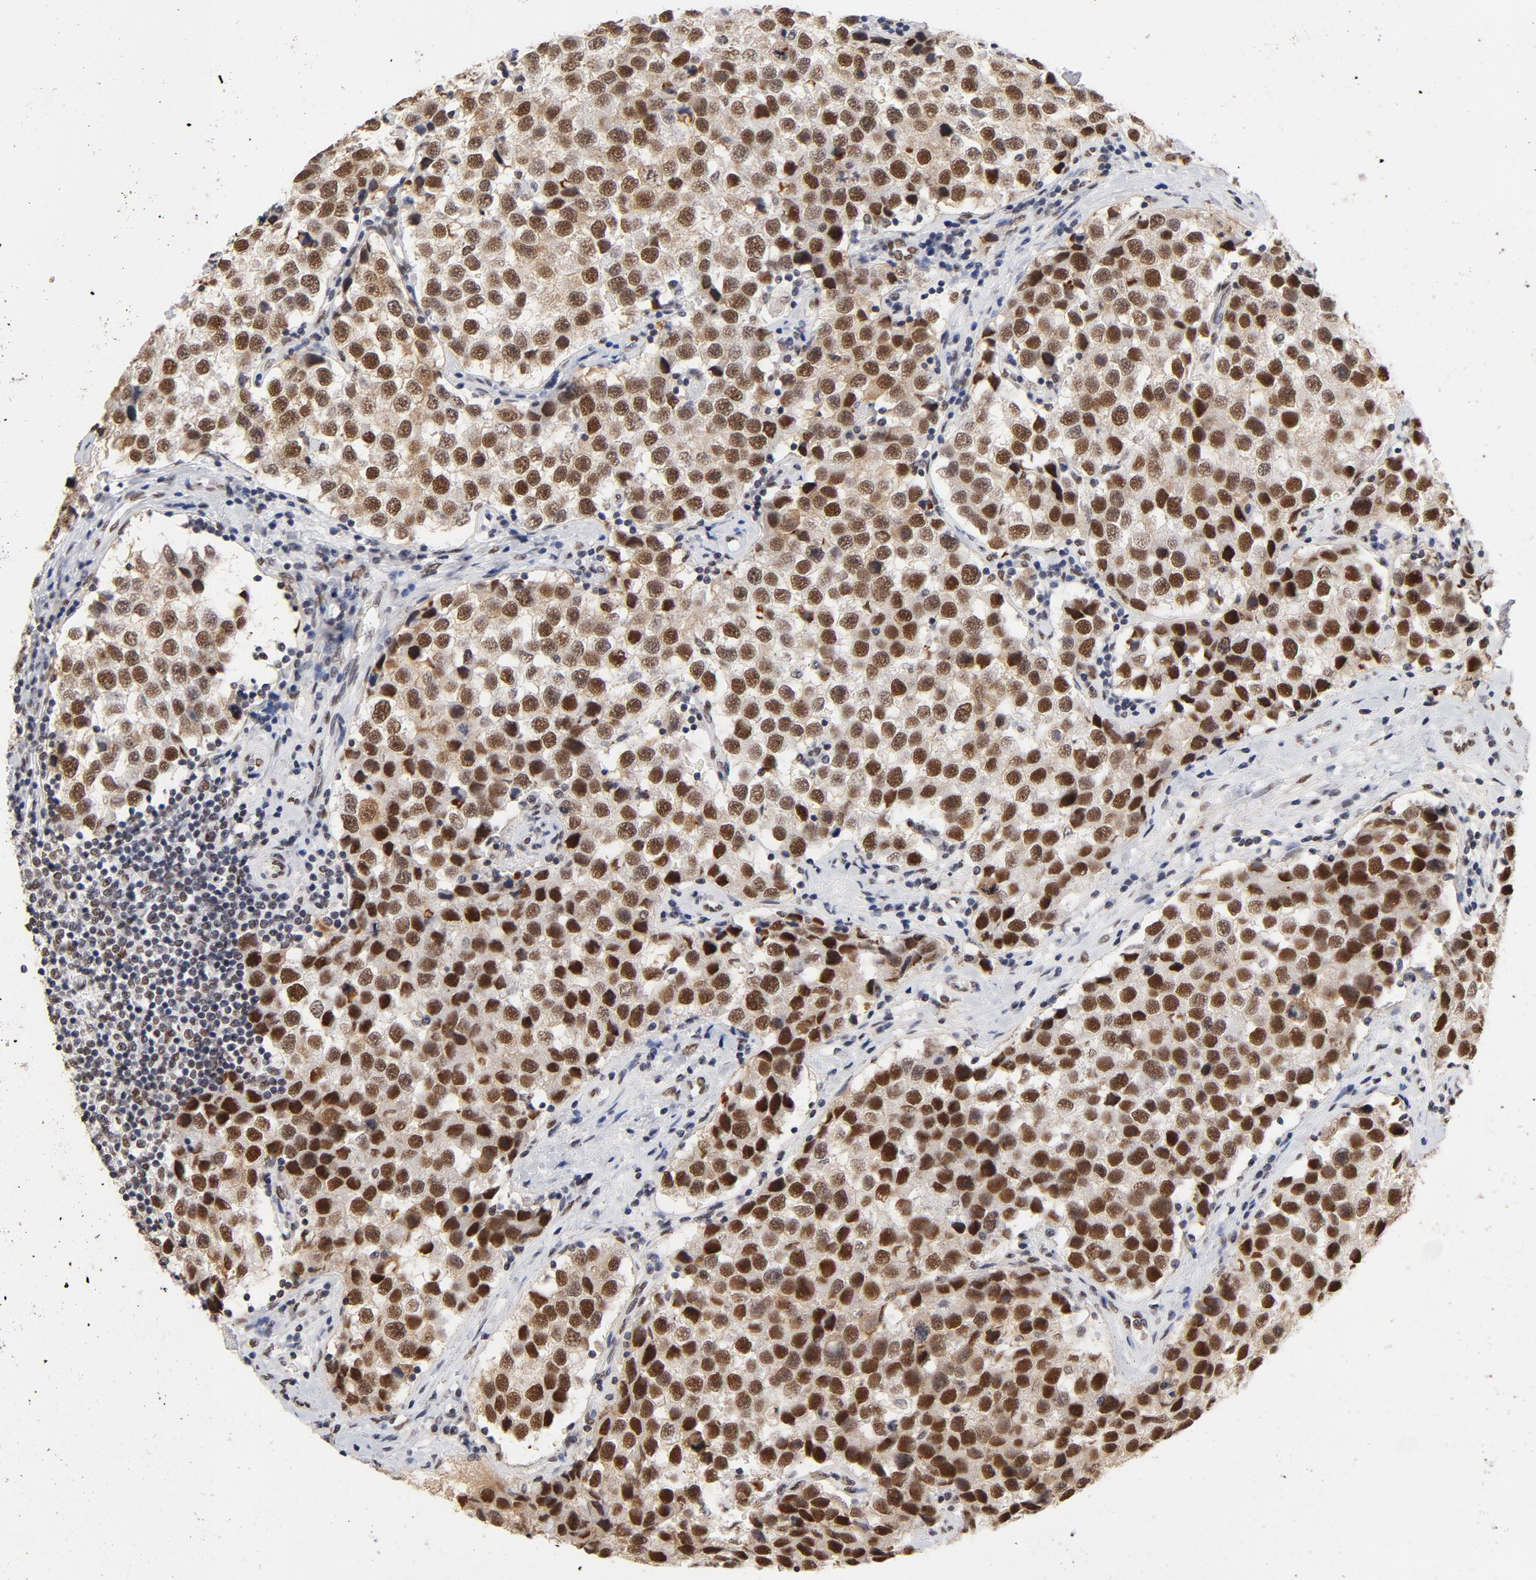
{"staining": {"intensity": "strong", "quantity": ">75%", "location": "nuclear"}, "tissue": "testis cancer", "cell_type": "Tumor cells", "image_type": "cancer", "snomed": [{"axis": "morphology", "description": "Seminoma, NOS"}, {"axis": "topography", "description": "Testis"}], "caption": "Immunohistochemical staining of testis cancer (seminoma) displays high levels of strong nuclear positivity in approximately >75% of tumor cells.", "gene": "TP53BP1", "patient": {"sex": "male", "age": 39}}